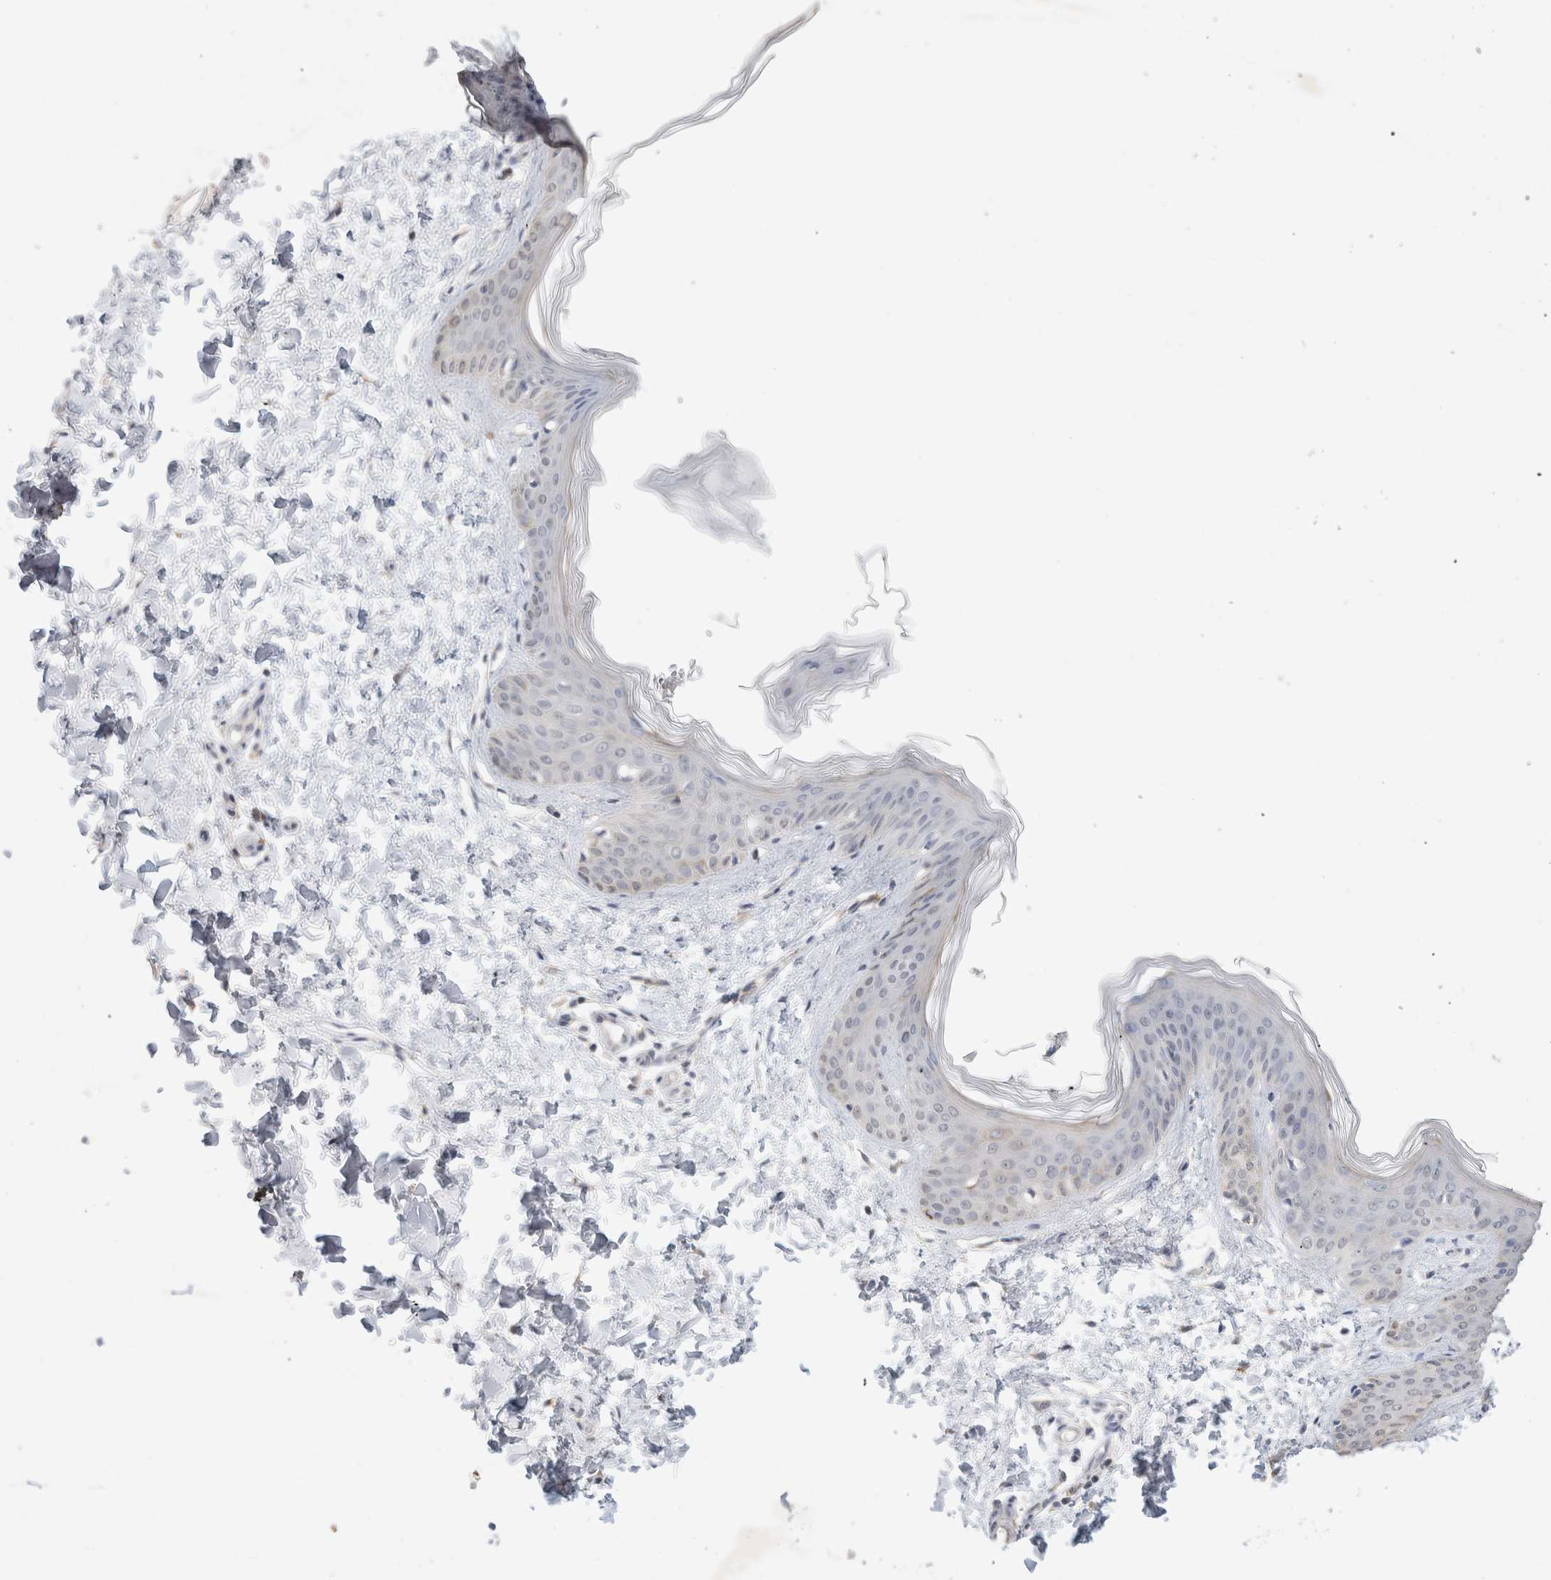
{"staining": {"intensity": "negative", "quantity": "none", "location": "none"}, "tissue": "skin", "cell_type": "Fibroblasts", "image_type": "normal", "snomed": [{"axis": "morphology", "description": "Normal tissue, NOS"}, {"axis": "topography", "description": "Skin"}], "caption": "This micrograph is of normal skin stained with immunohistochemistry (IHC) to label a protein in brown with the nuclei are counter-stained blue. There is no staining in fibroblasts.", "gene": "NEDD4L", "patient": {"sex": "female", "age": 17}}